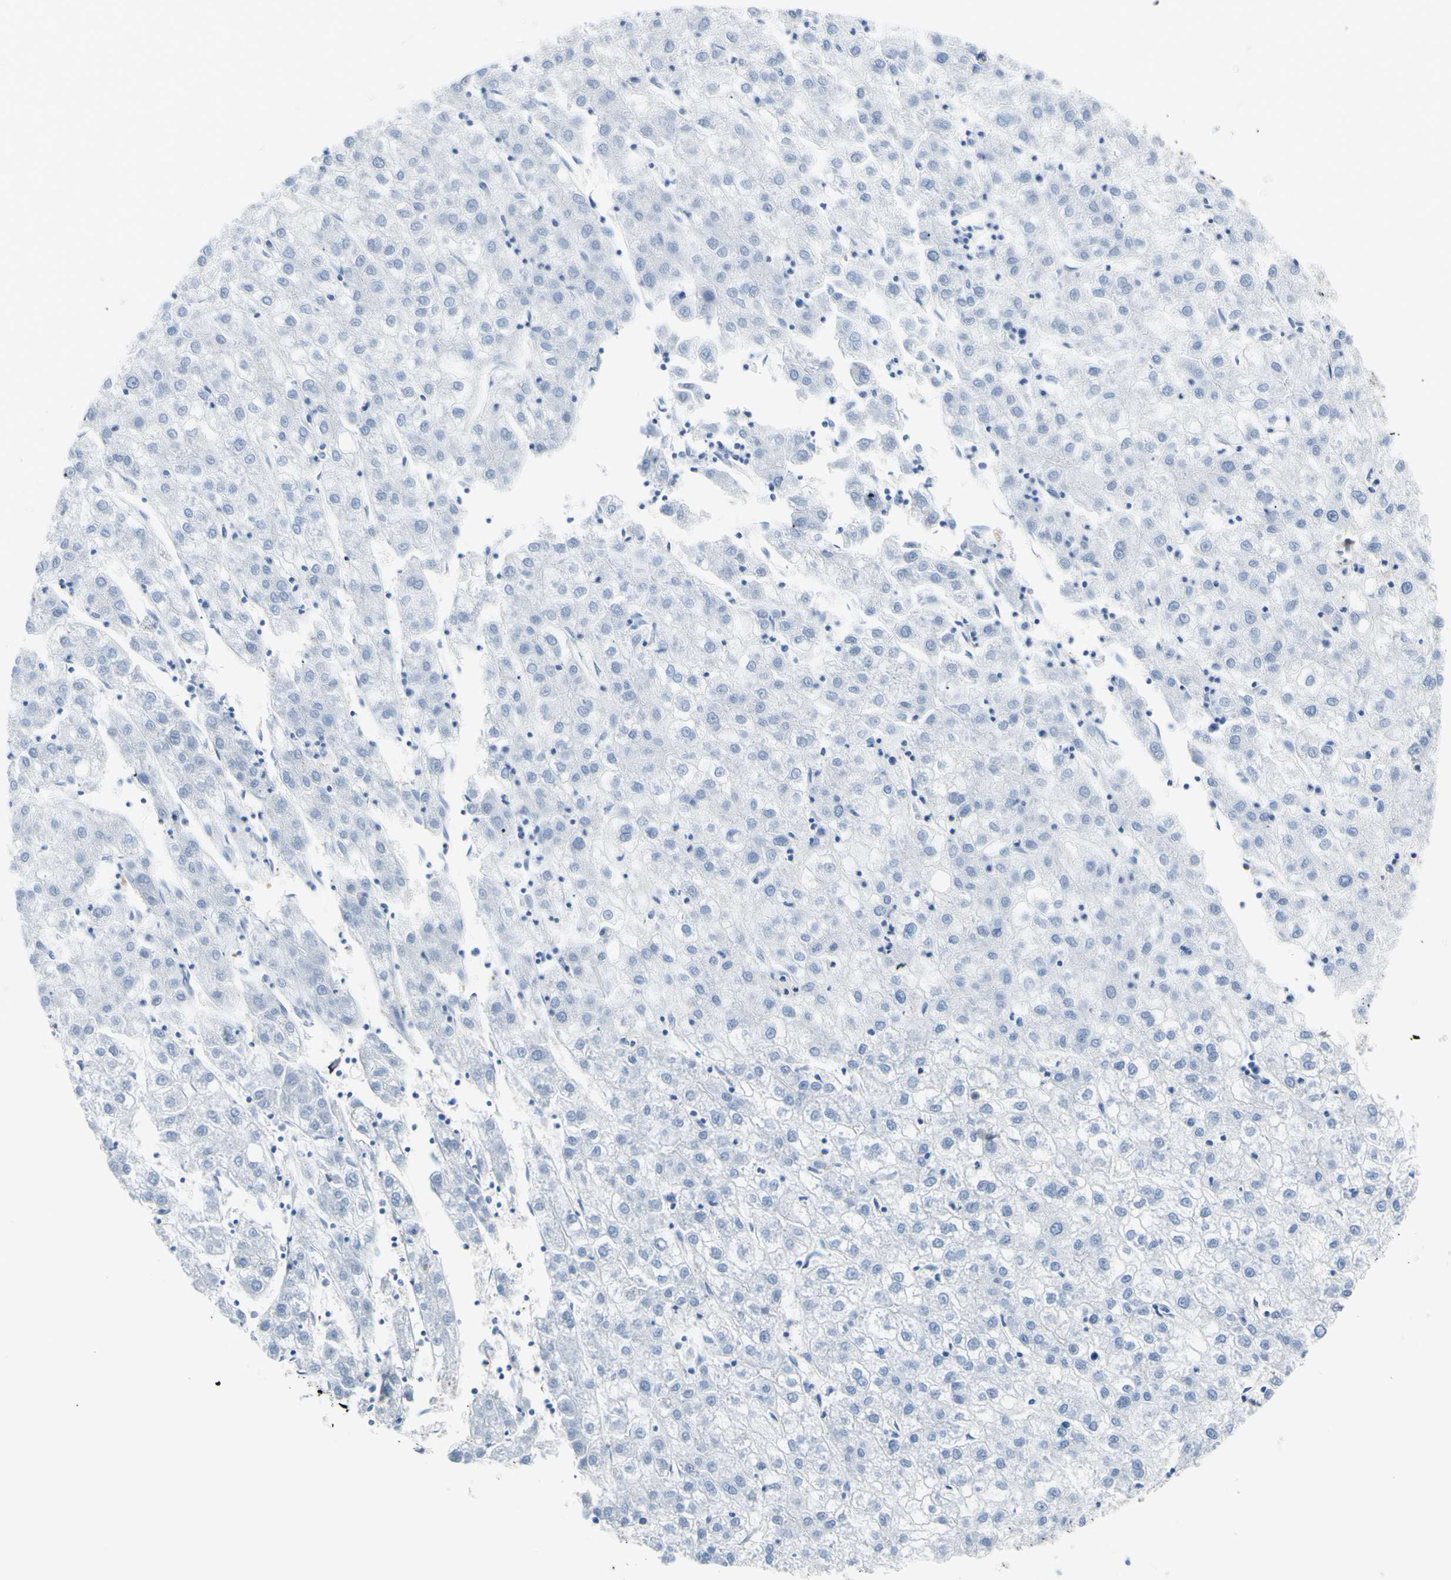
{"staining": {"intensity": "negative", "quantity": "none", "location": "none"}, "tissue": "liver cancer", "cell_type": "Tumor cells", "image_type": "cancer", "snomed": [{"axis": "morphology", "description": "Carcinoma, Hepatocellular, NOS"}, {"axis": "topography", "description": "Liver"}], "caption": "There is no significant staining in tumor cells of liver hepatocellular carcinoma.", "gene": "UPK3B", "patient": {"sex": "male", "age": 72}}